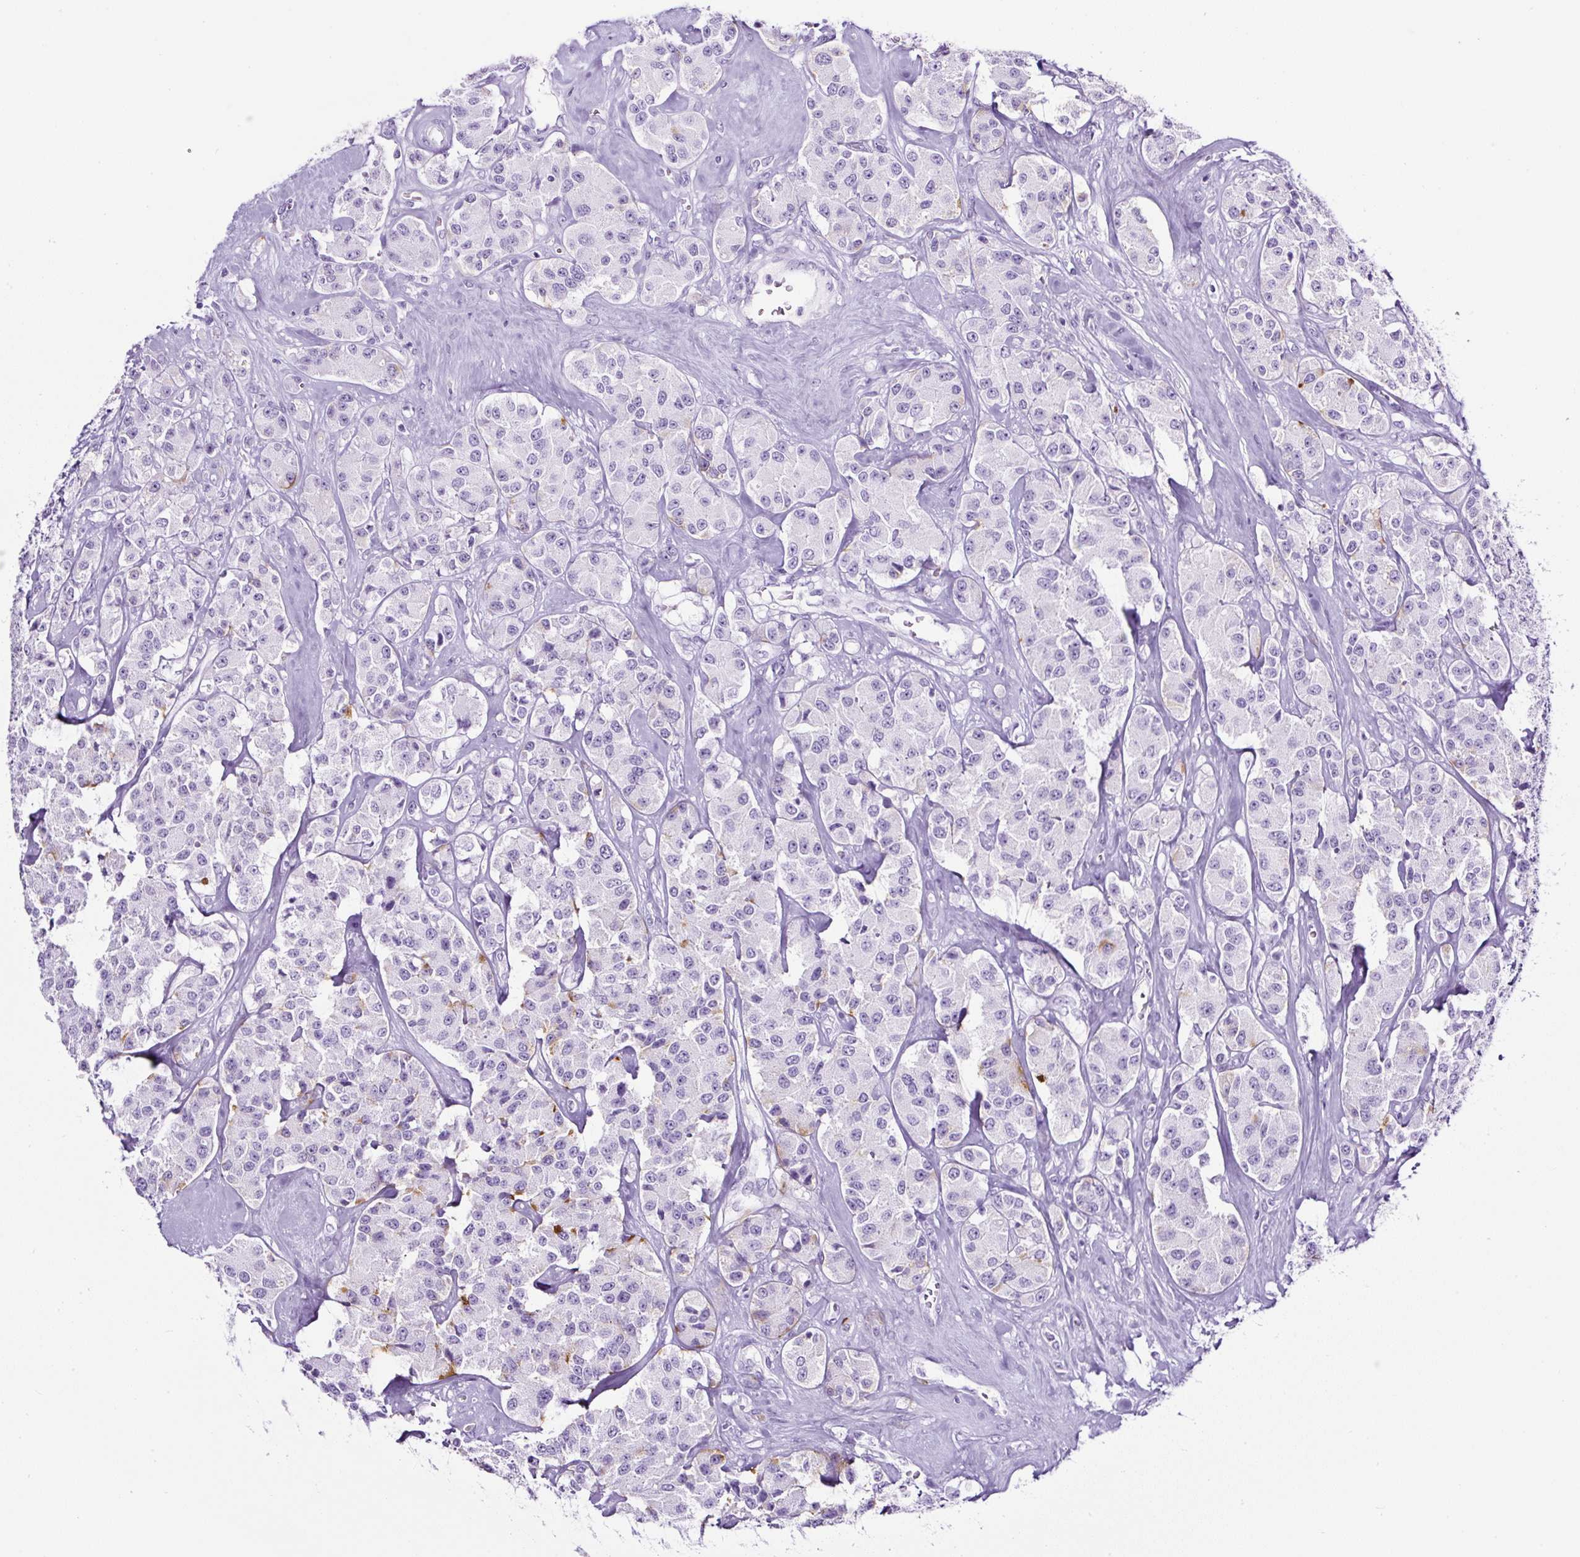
{"staining": {"intensity": "negative", "quantity": "none", "location": "none"}, "tissue": "carcinoid", "cell_type": "Tumor cells", "image_type": "cancer", "snomed": [{"axis": "morphology", "description": "Carcinoid, malignant, NOS"}, {"axis": "topography", "description": "Pancreas"}], "caption": "Image shows no protein staining in tumor cells of carcinoid (malignant) tissue.", "gene": "TMEM200B", "patient": {"sex": "male", "age": 41}}